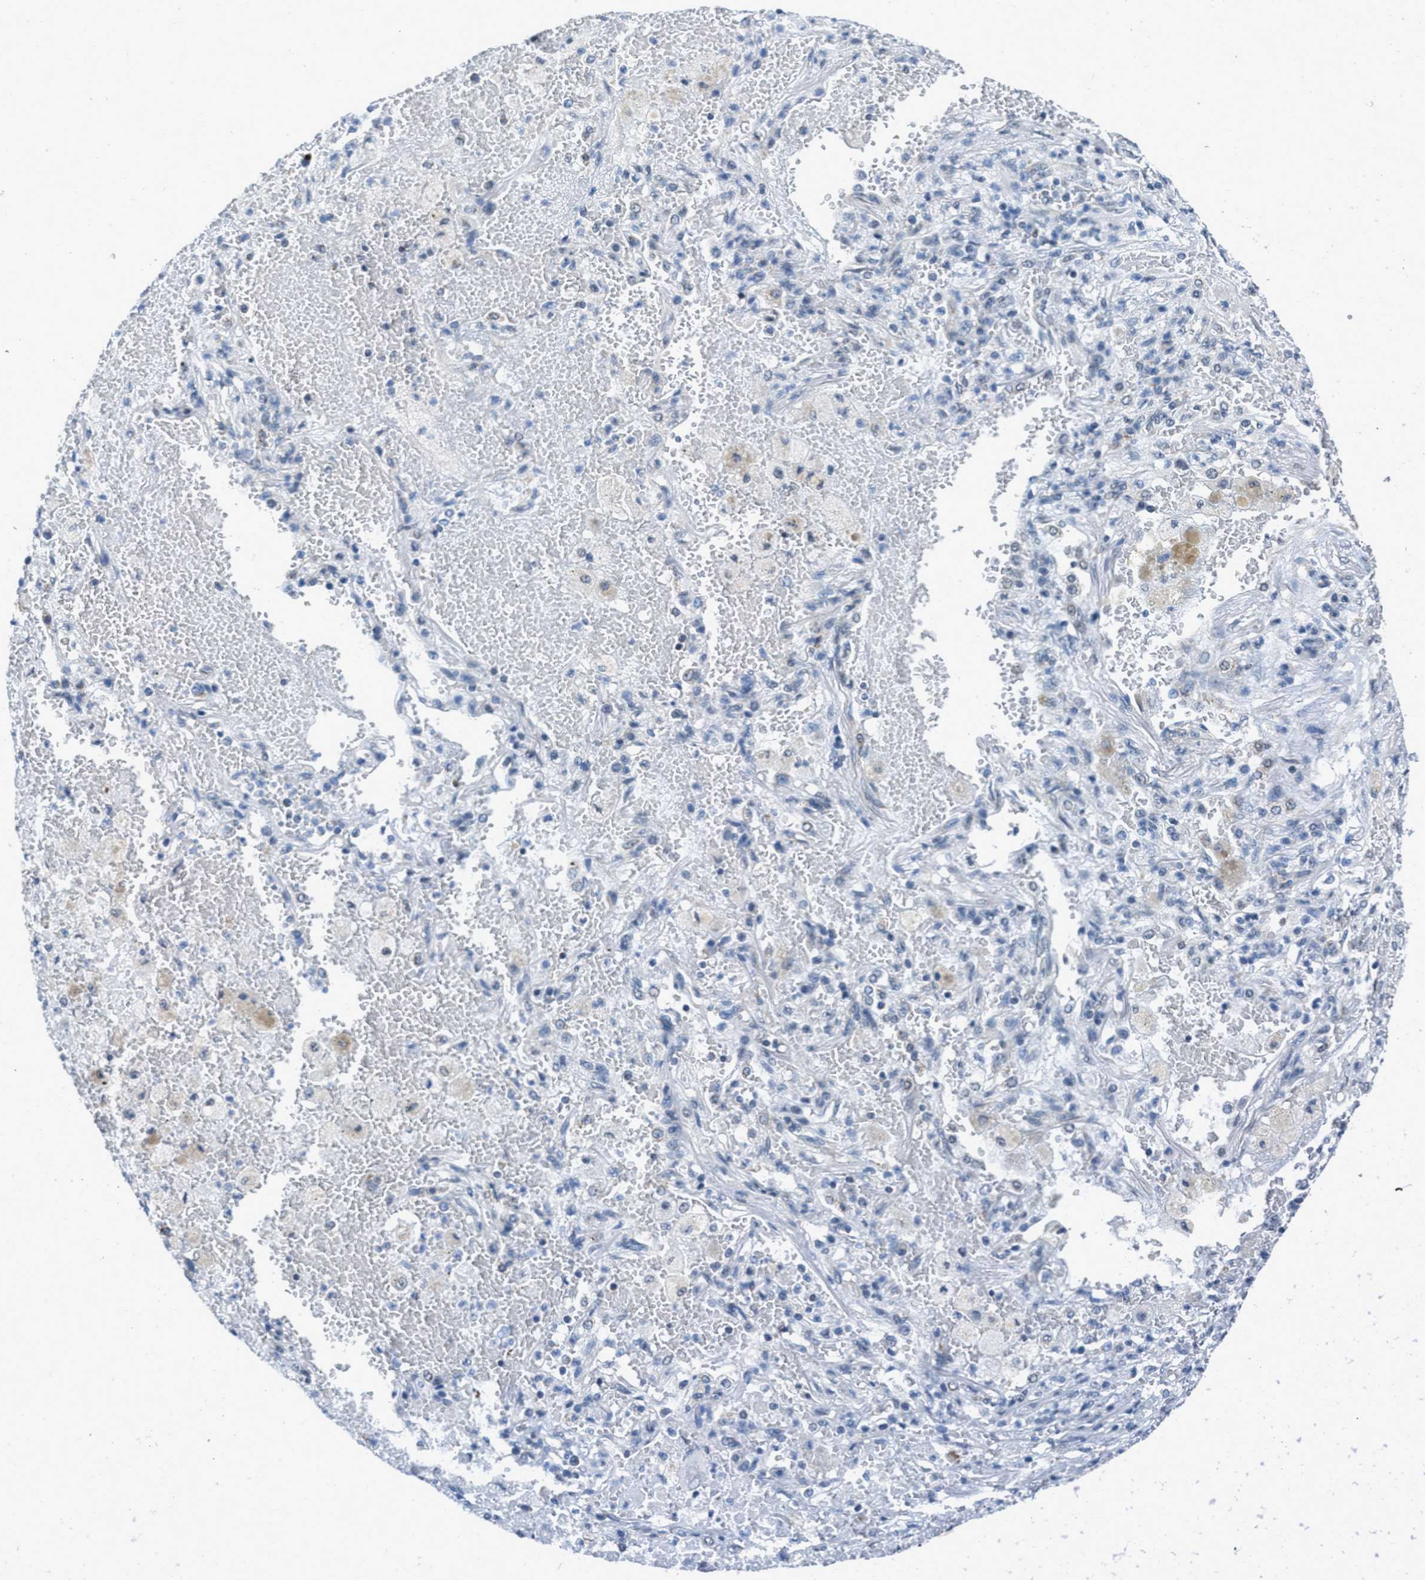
{"staining": {"intensity": "negative", "quantity": "none", "location": "none"}, "tissue": "lung cancer", "cell_type": "Tumor cells", "image_type": "cancer", "snomed": [{"axis": "morphology", "description": "Squamous cell carcinoma, NOS"}, {"axis": "topography", "description": "Lung"}], "caption": "Protein analysis of lung cancer (squamous cell carcinoma) shows no significant staining in tumor cells.", "gene": "TOMM70", "patient": {"sex": "male", "age": 61}}